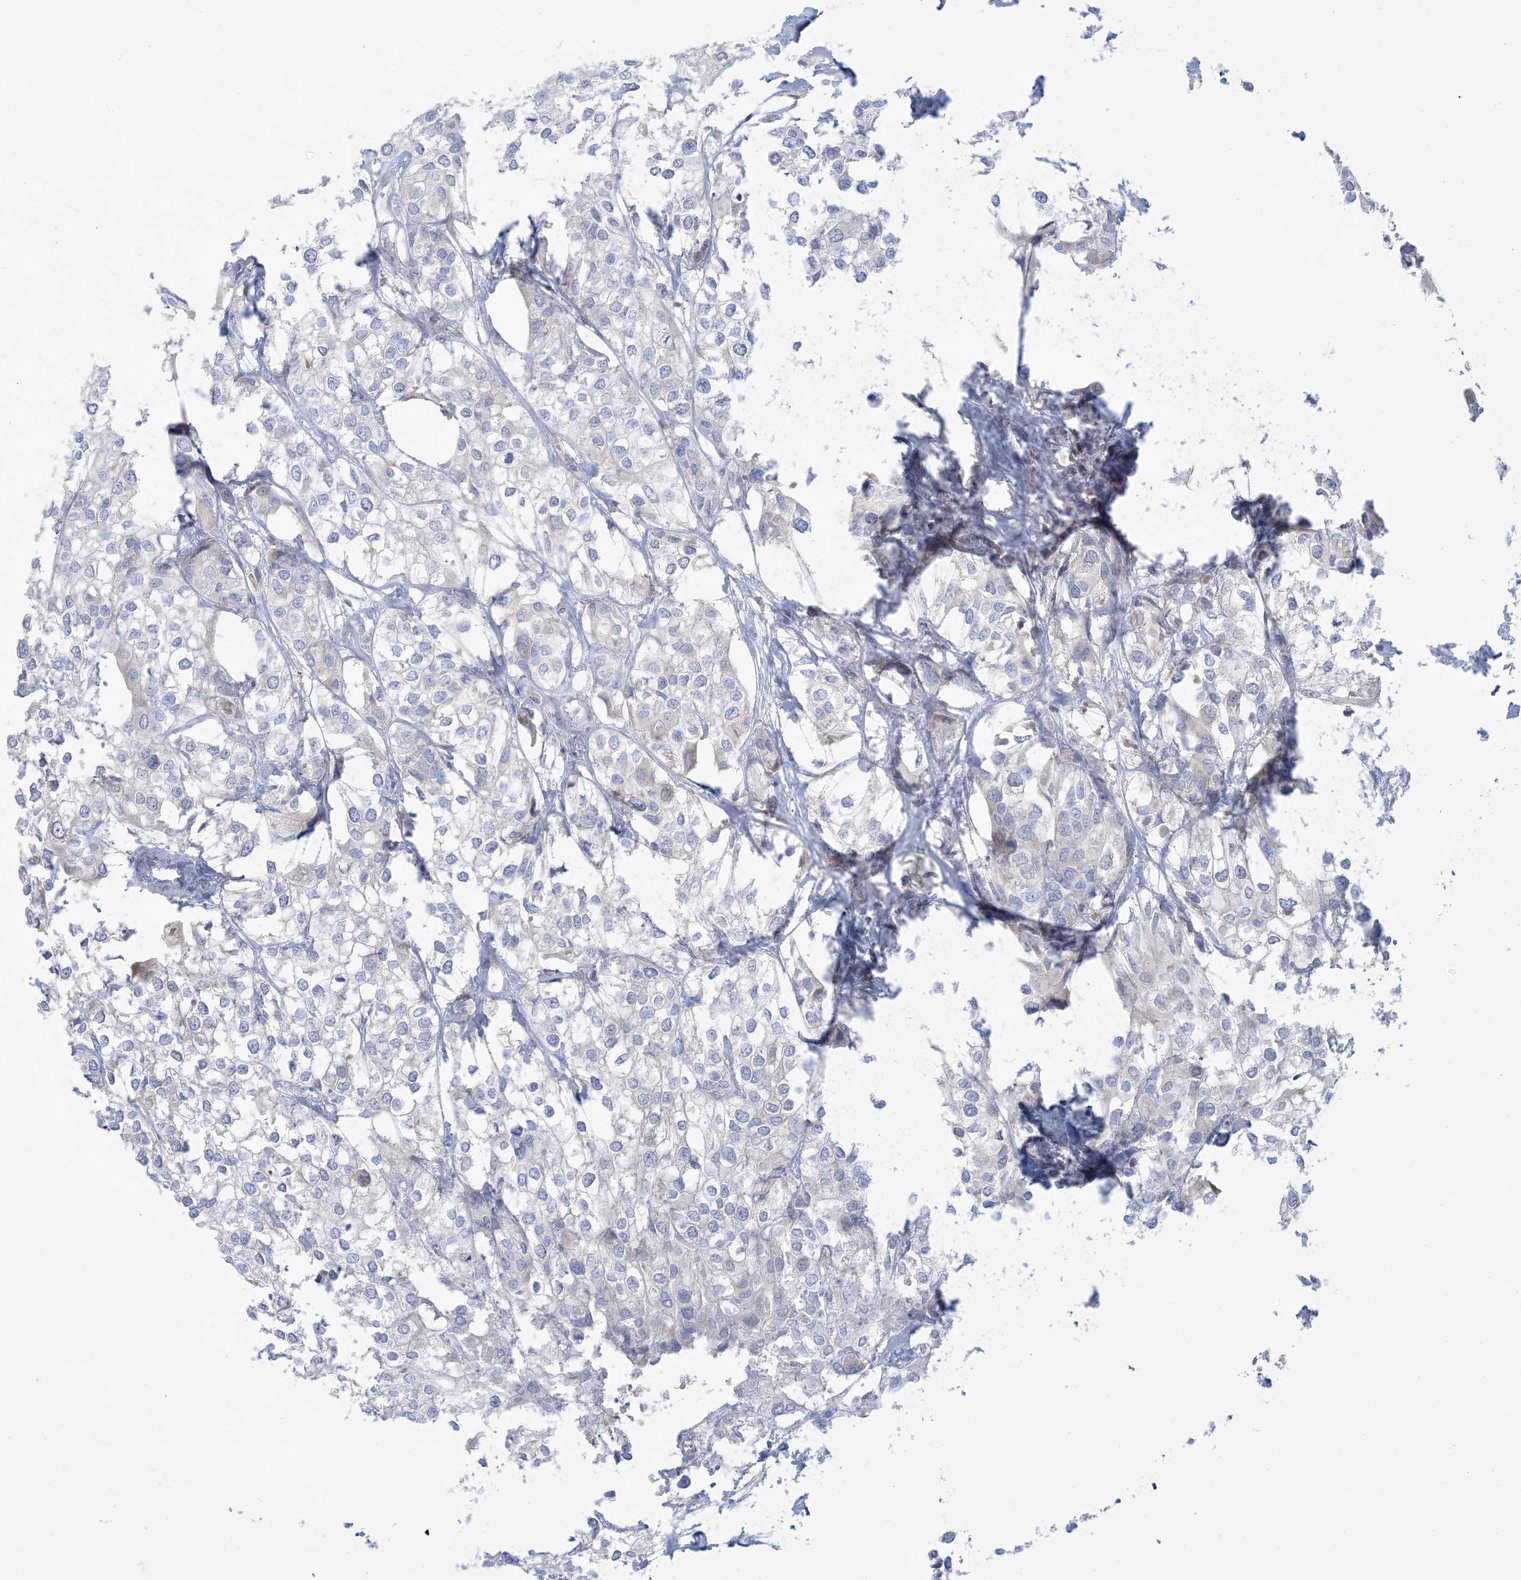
{"staining": {"intensity": "negative", "quantity": "none", "location": "none"}, "tissue": "urothelial cancer", "cell_type": "Tumor cells", "image_type": "cancer", "snomed": [{"axis": "morphology", "description": "Urothelial carcinoma, High grade"}, {"axis": "topography", "description": "Urinary bladder"}], "caption": "An image of human urothelial carcinoma (high-grade) is negative for staining in tumor cells. (DAB (3,3'-diaminobenzidine) IHC visualized using brightfield microscopy, high magnification).", "gene": "ARHGAP30", "patient": {"sex": "male", "age": 64}}